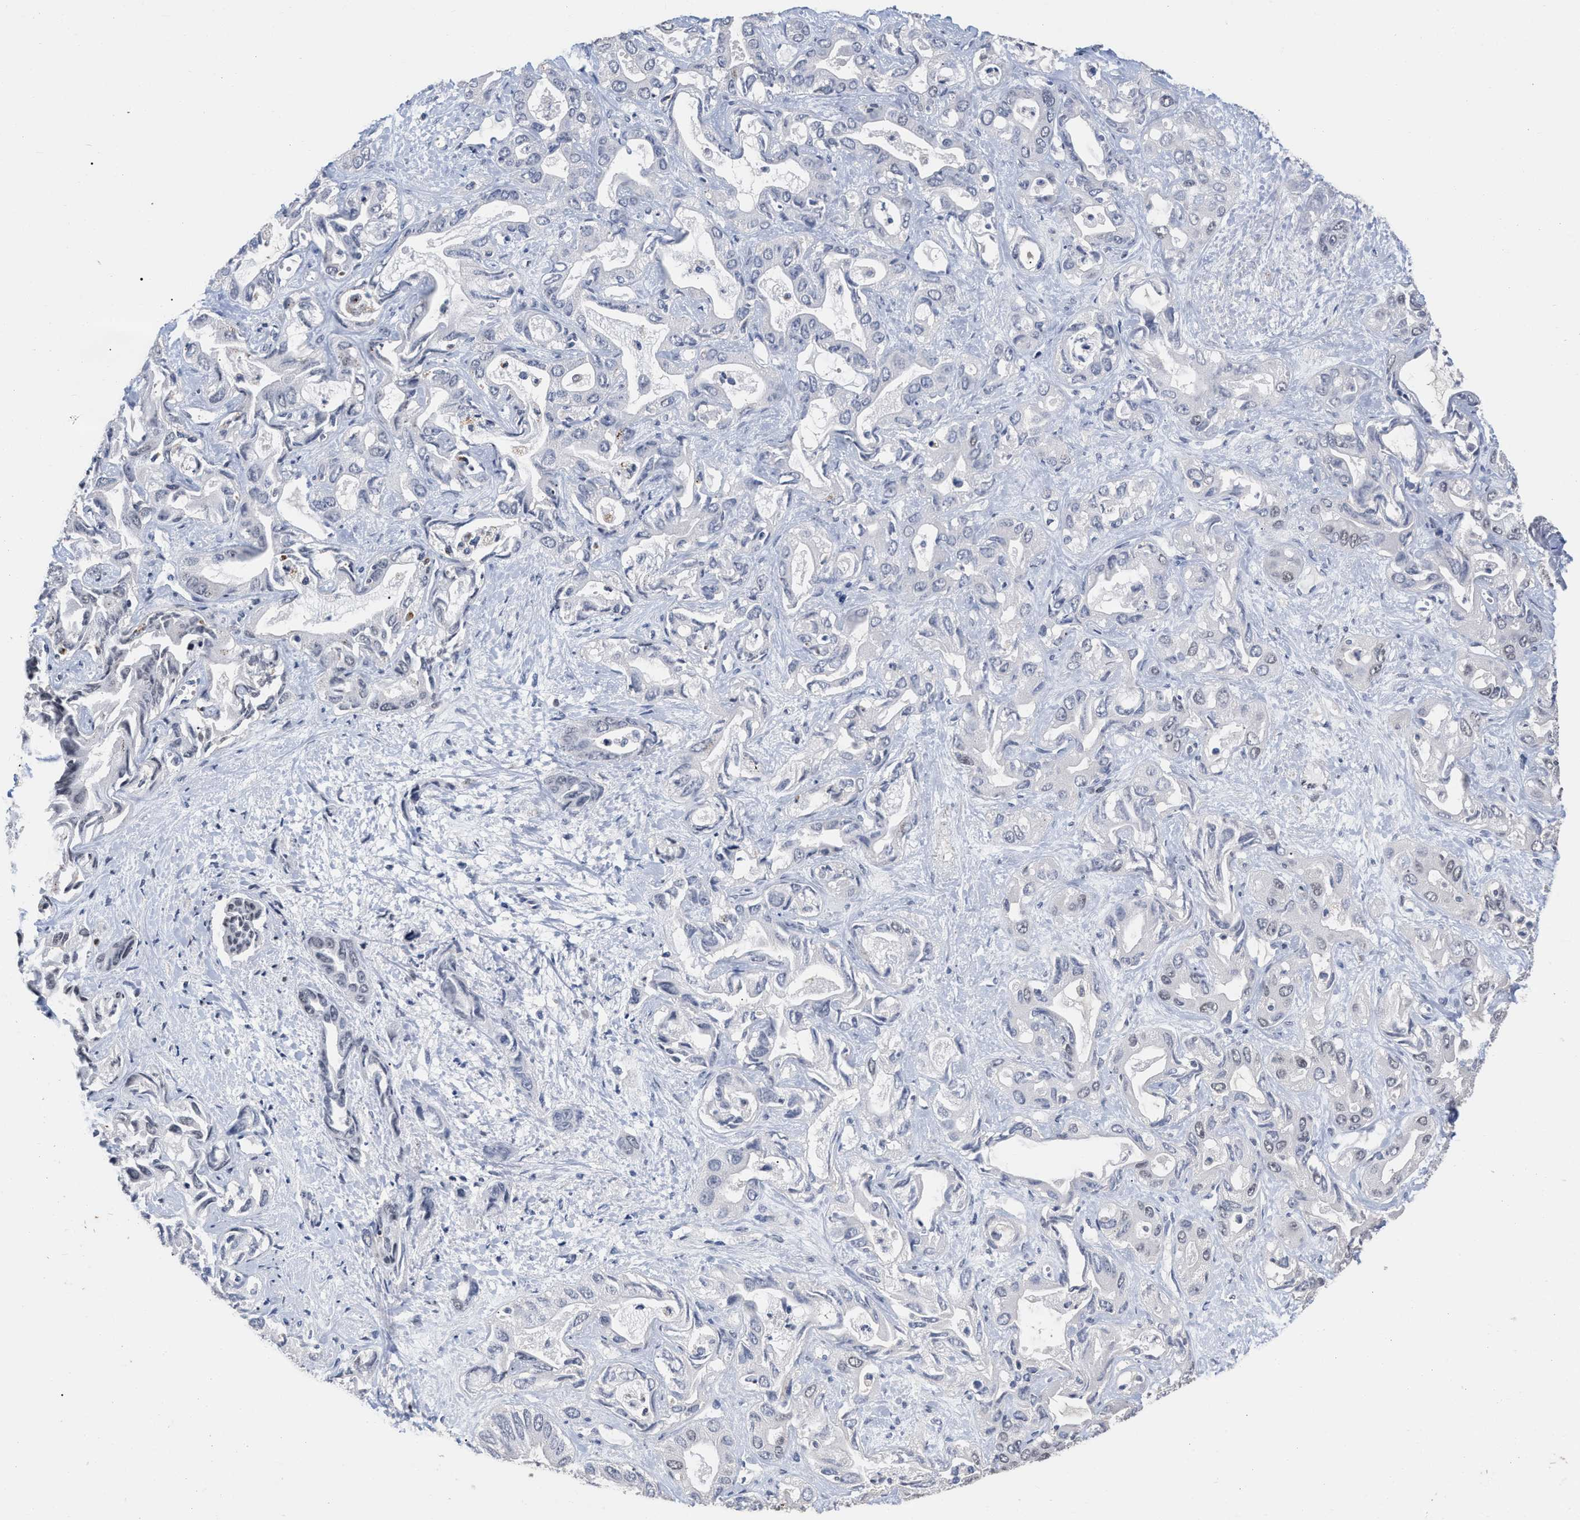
{"staining": {"intensity": "weak", "quantity": "25%-75%", "location": "nuclear"}, "tissue": "liver cancer", "cell_type": "Tumor cells", "image_type": "cancer", "snomed": [{"axis": "morphology", "description": "Cholangiocarcinoma"}, {"axis": "topography", "description": "Liver"}], "caption": "A high-resolution image shows immunohistochemistry staining of cholangiocarcinoma (liver), which exhibits weak nuclear positivity in approximately 25%-75% of tumor cells. Using DAB (3,3'-diaminobenzidine) (brown) and hematoxylin (blue) stains, captured at high magnification using brightfield microscopy.", "gene": "JAZF1", "patient": {"sex": "female", "age": 52}}